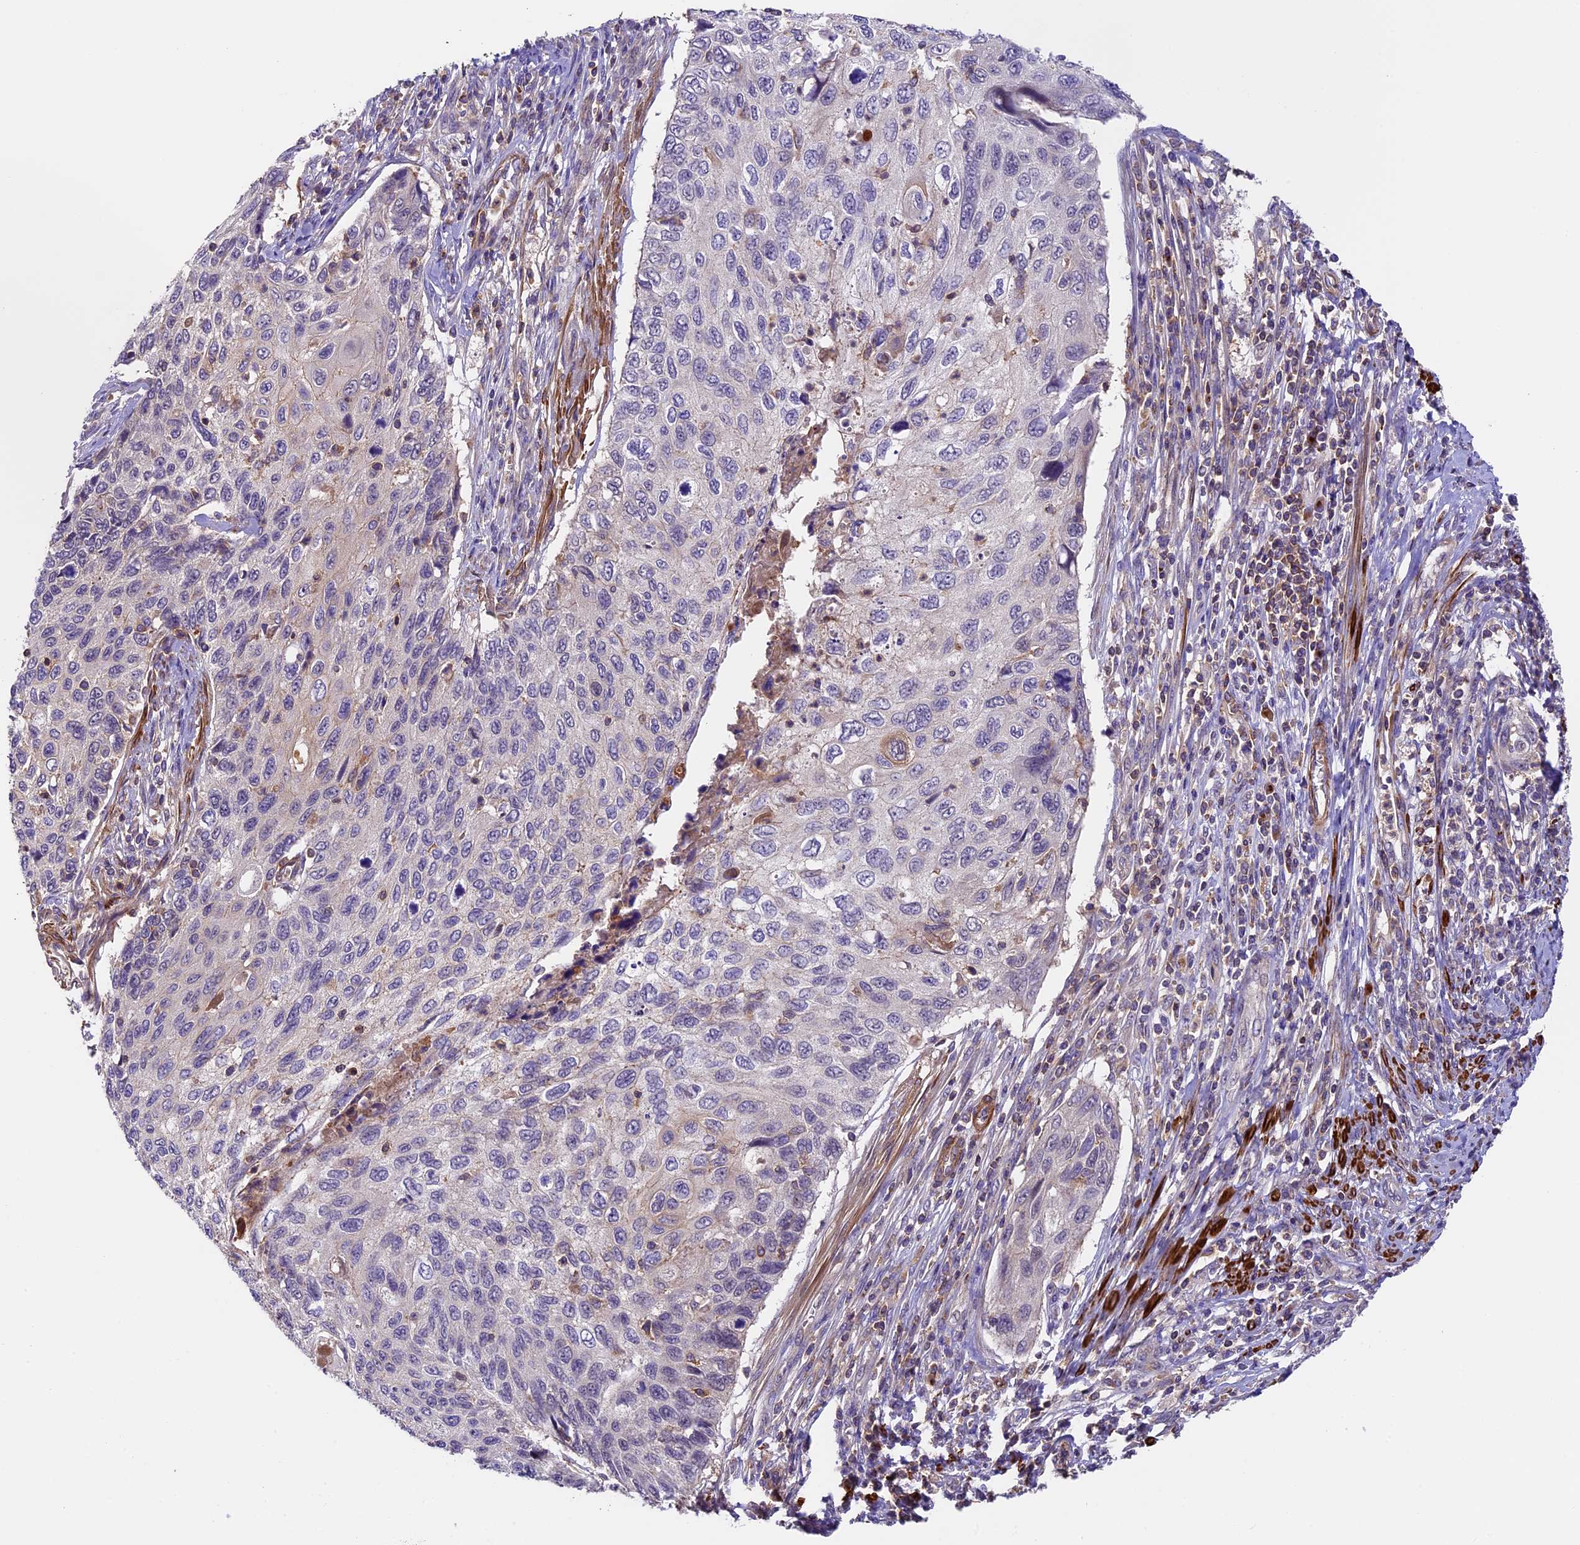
{"staining": {"intensity": "negative", "quantity": "none", "location": "none"}, "tissue": "cervical cancer", "cell_type": "Tumor cells", "image_type": "cancer", "snomed": [{"axis": "morphology", "description": "Squamous cell carcinoma, NOS"}, {"axis": "topography", "description": "Cervix"}], "caption": "Cervical squamous cell carcinoma was stained to show a protein in brown. There is no significant expression in tumor cells.", "gene": "TBC1D1", "patient": {"sex": "female", "age": 70}}